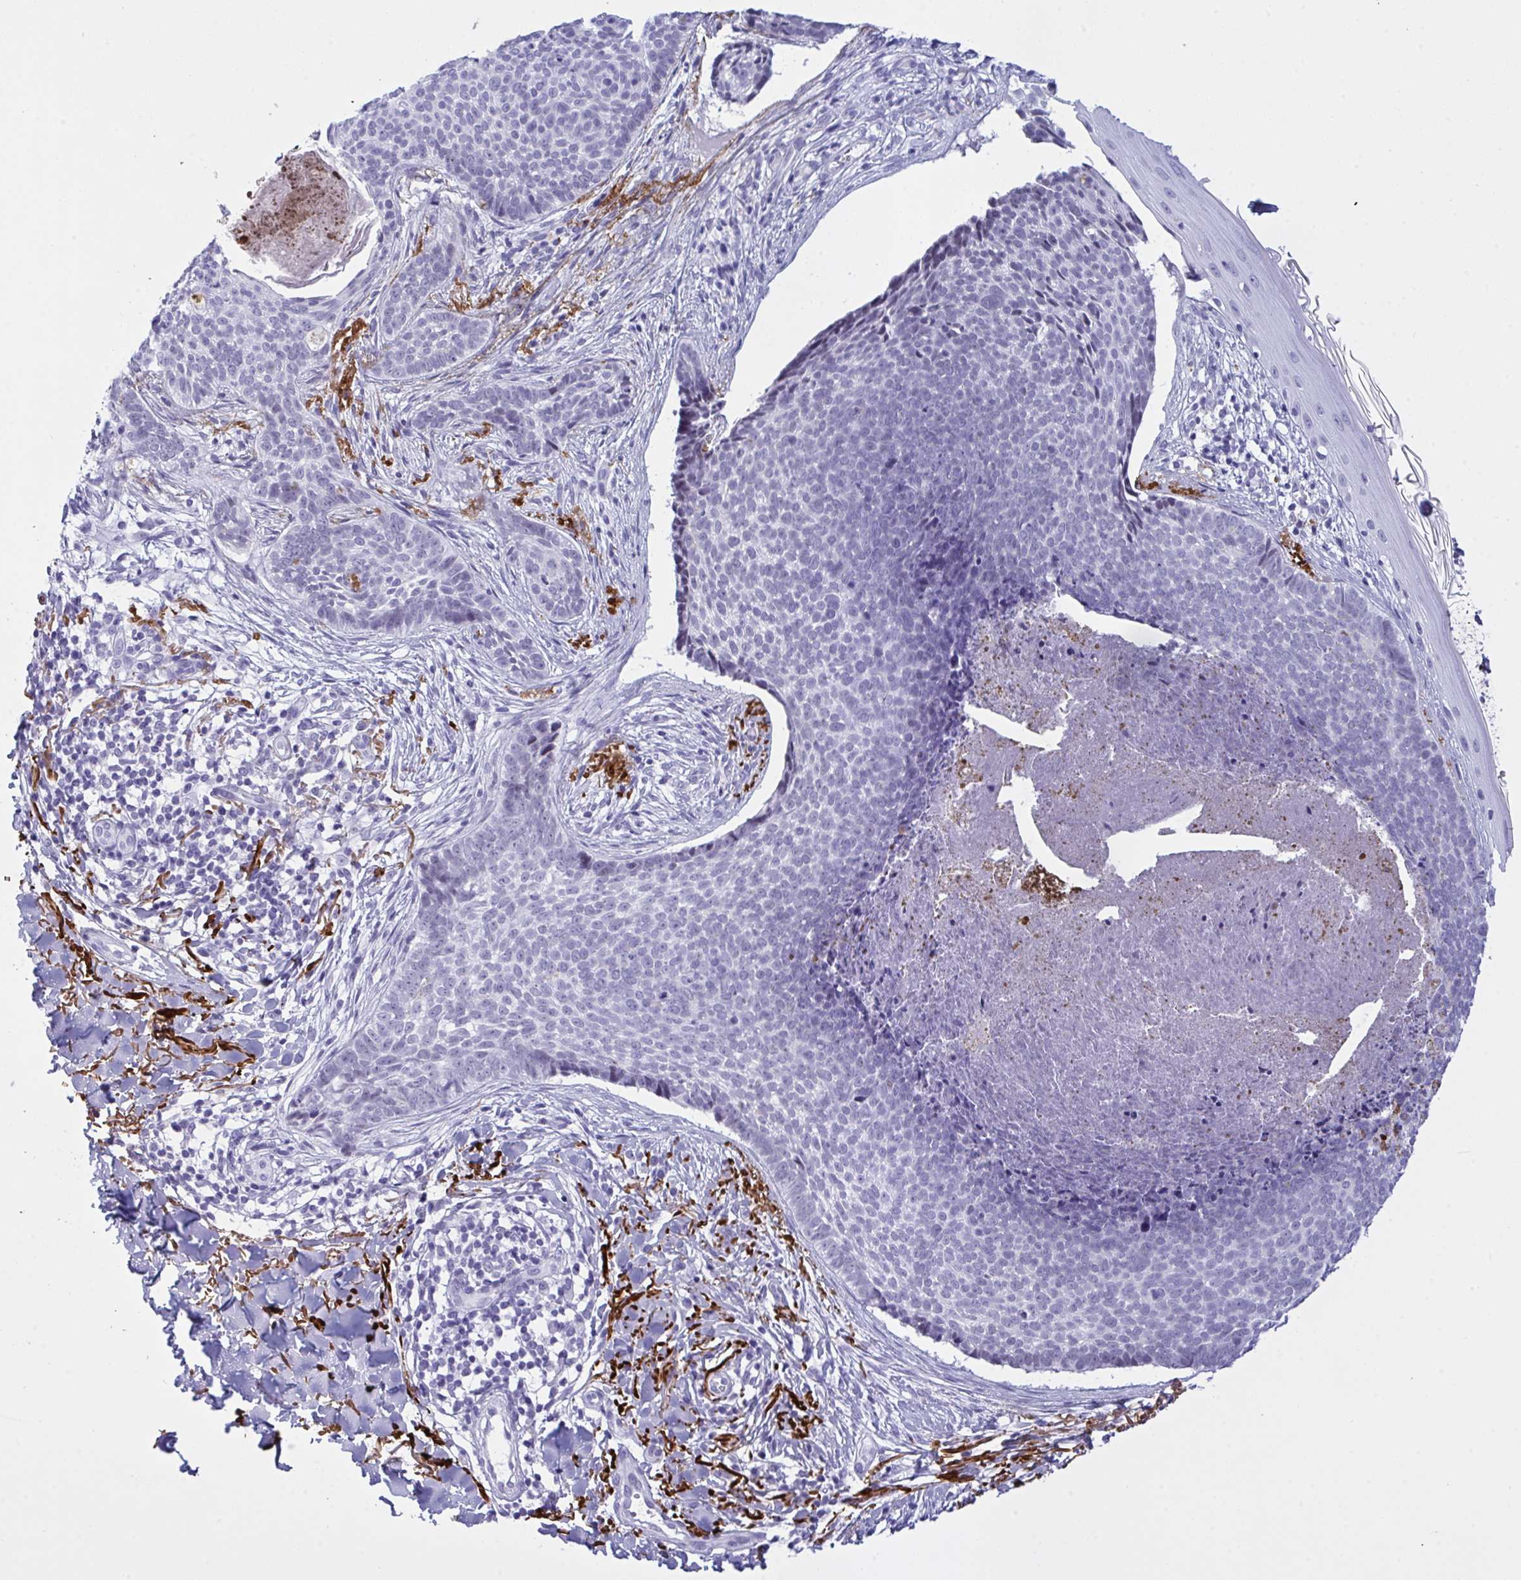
{"staining": {"intensity": "negative", "quantity": "none", "location": "none"}, "tissue": "skin cancer", "cell_type": "Tumor cells", "image_type": "cancer", "snomed": [{"axis": "morphology", "description": "Basal cell carcinoma"}, {"axis": "topography", "description": "Skin"}, {"axis": "topography", "description": "Skin of back"}], "caption": "High magnification brightfield microscopy of skin cancer (basal cell carcinoma) stained with DAB (3,3'-diaminobenzidine) (brown) and counterstained with hematoxylin (blue): tumor cells show no significant positivity.", "gene": "ELN", "patient": {"sex": "male", "age": 81}}